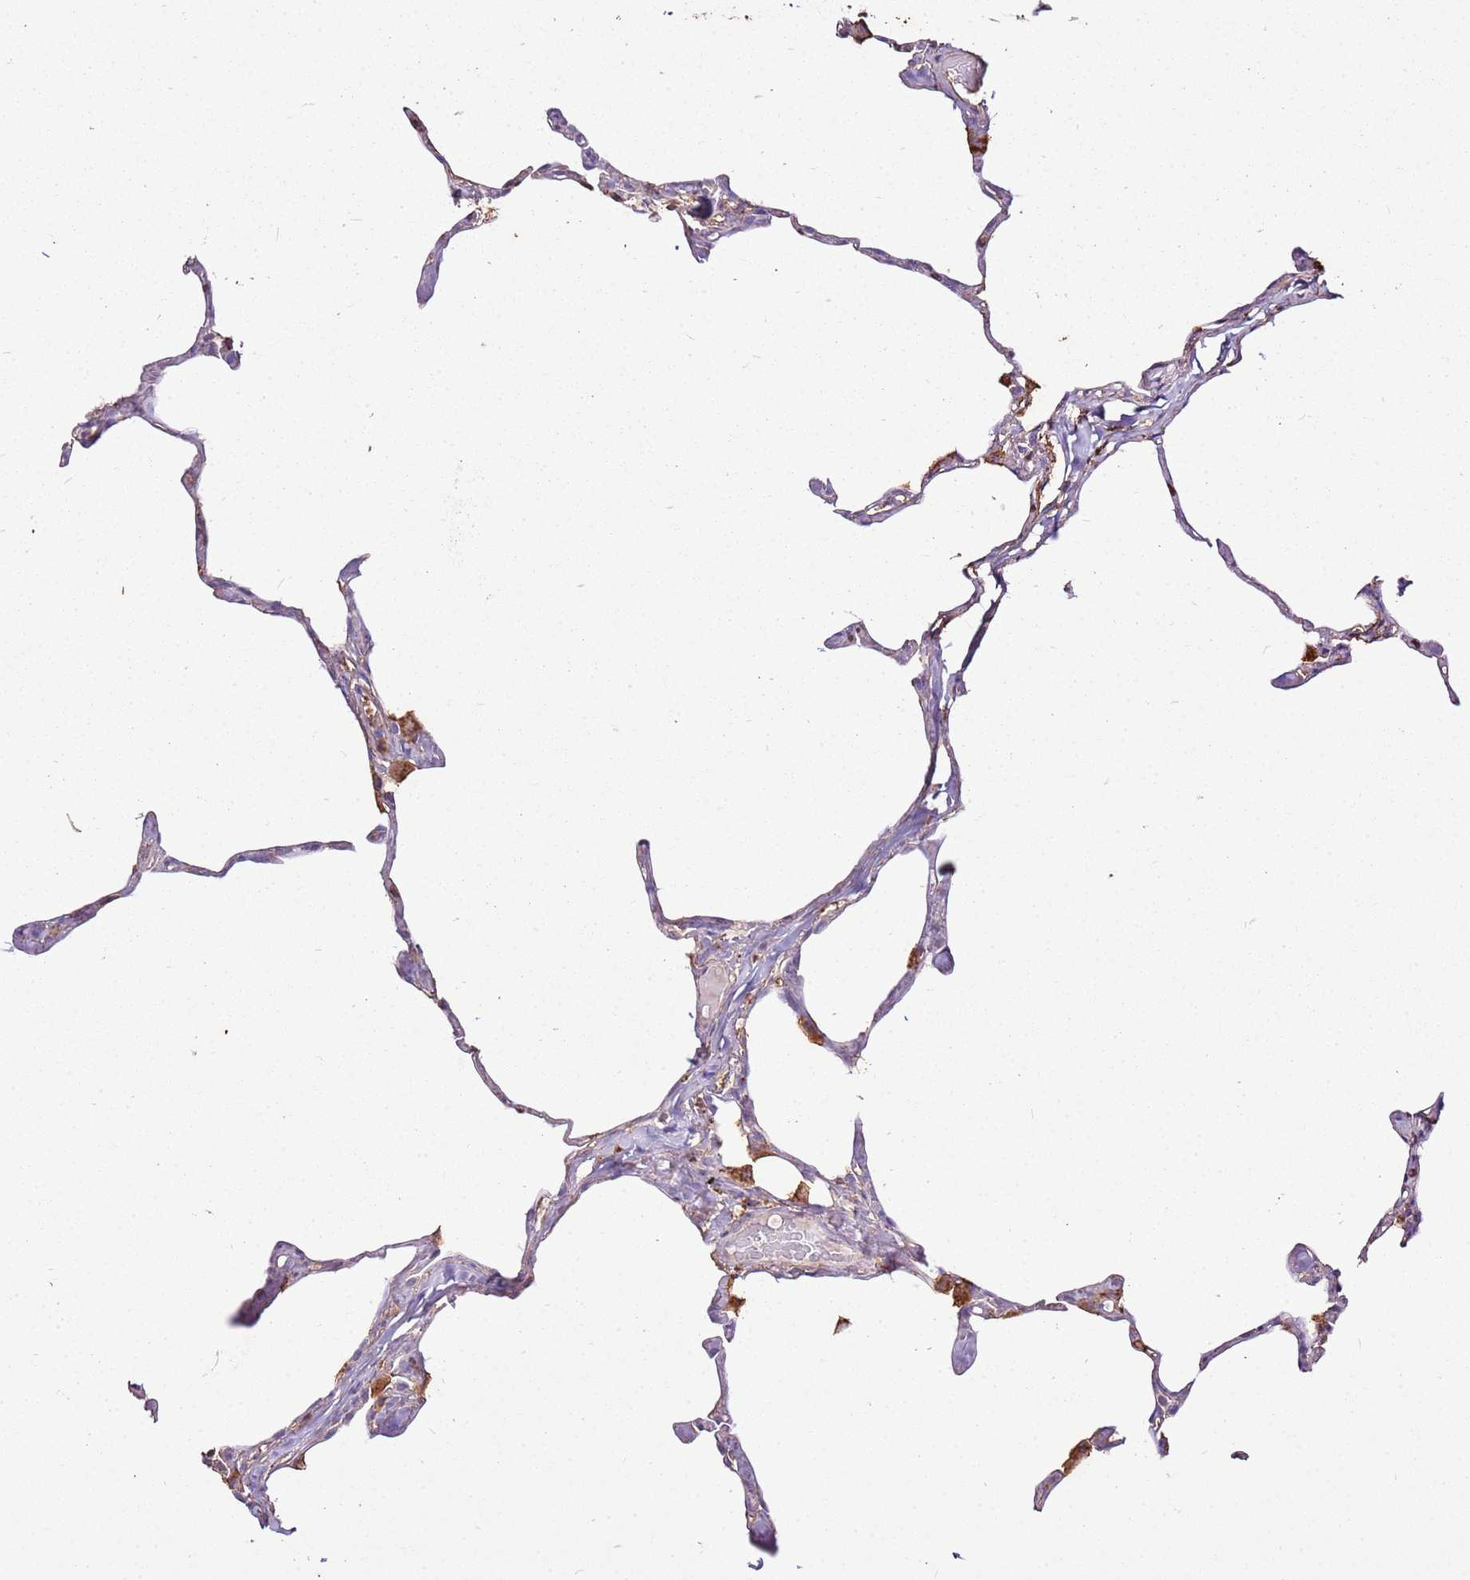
{"staining": {"intensity": "weak", "quantity": "25%-75%", "location": "cytoplasmic/membranous"}, "tissue": "lung", "cell_type": "Alveolar cells", "image_type": "normal", "snomed": [{"axis": "morphology", "description": "Normal tissue, NOS"}, {"axis": "topography", "description": "Lung"}], "caption": "The immunohistochemical stain labels weak cytoplasmic/membranous staining in alveolar cells of normal lung. (DAB IHC with brightfield microscopy, high magnification).", "gene": "ARL10", "patient": {"sex": "male", "age": 65}}